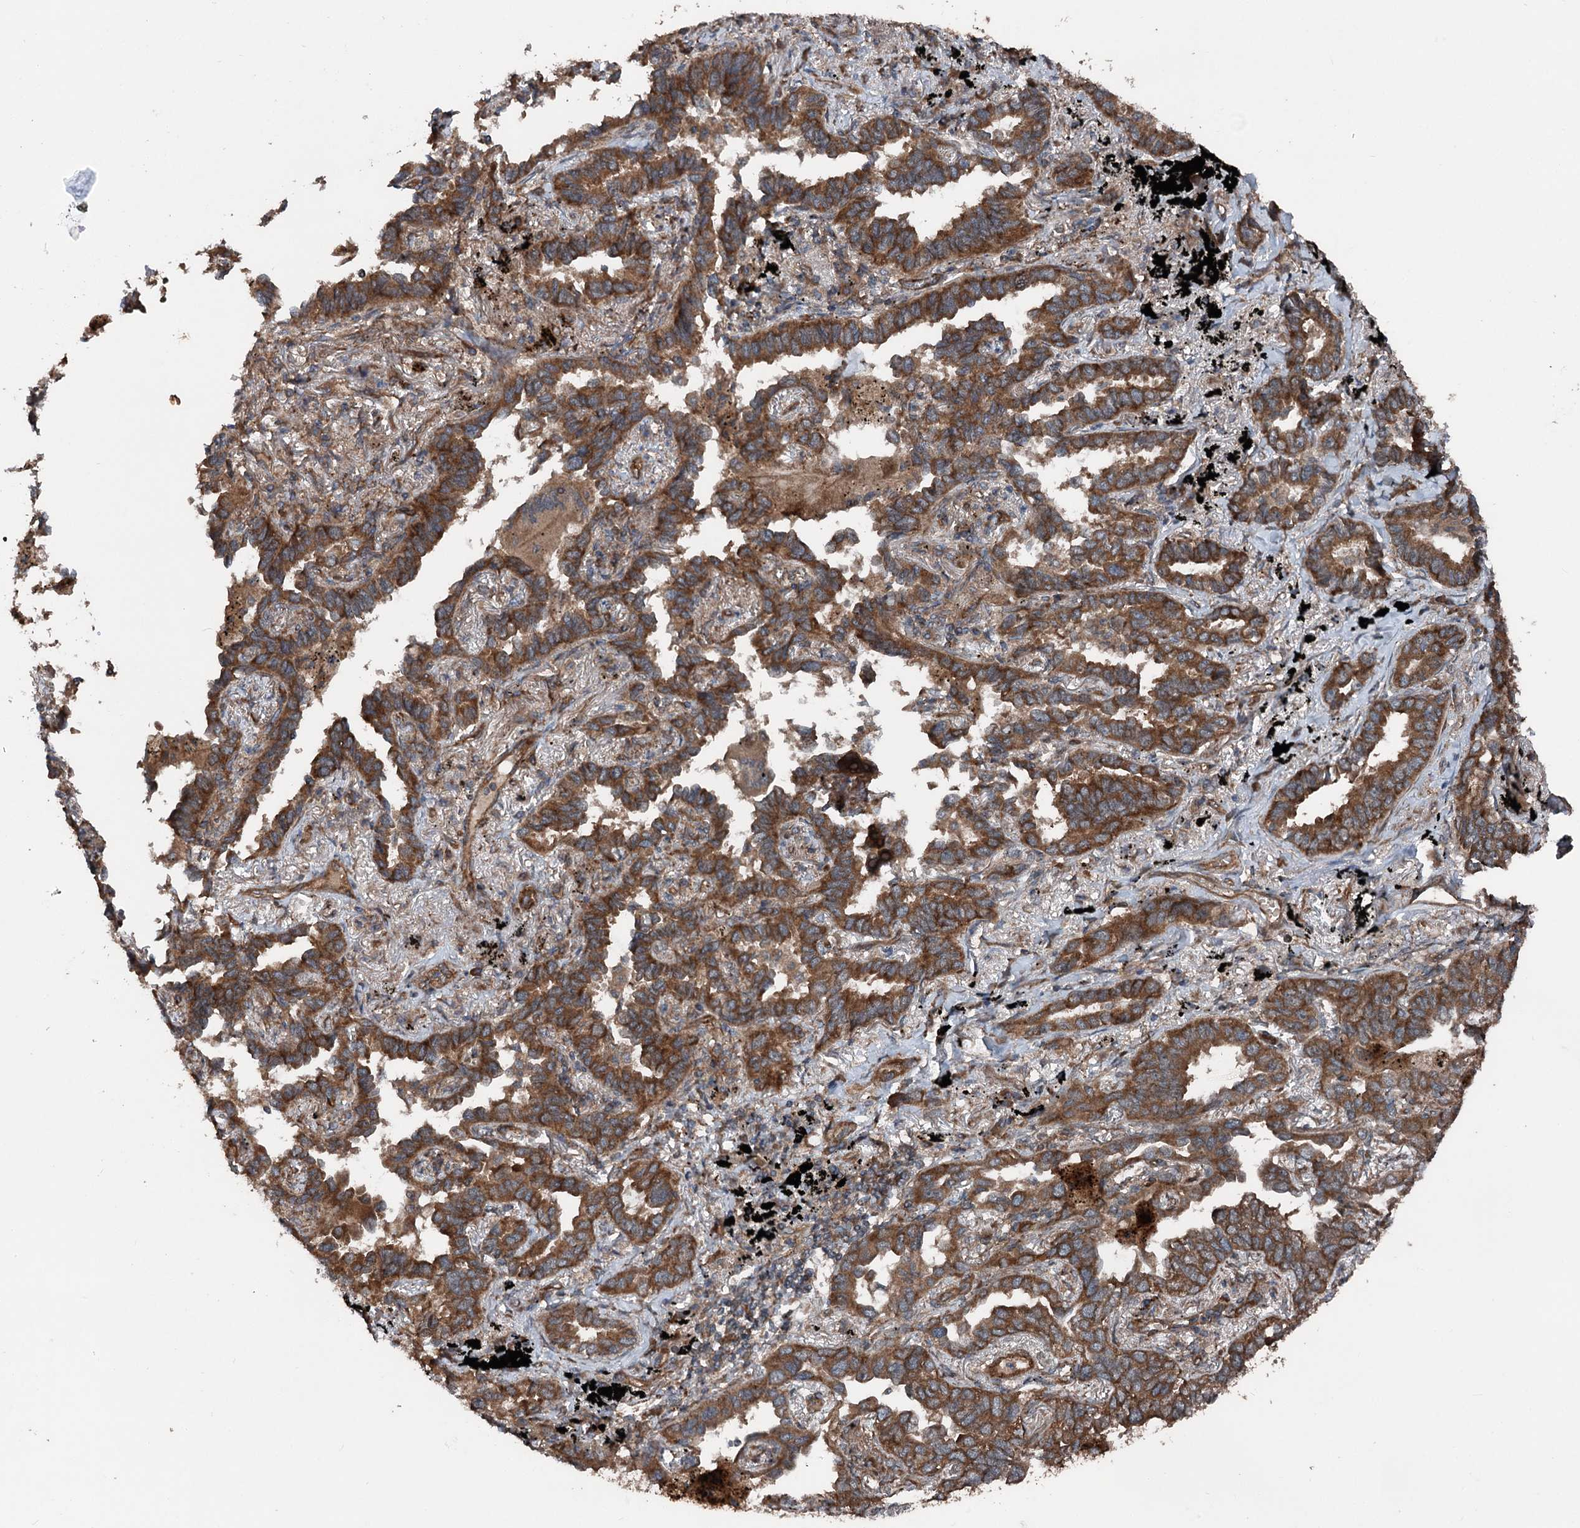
{"staining": {"intensity": "moderate", "quantity": ">75%", "location": "cytoplasmic/membranous"}, "tissue": "lung cancer", "cell_type": "Tumor cells", "image_type": "cancer", "snomed": [{"axis": "morphology", "description": "Adenocarcinoma, NOS"}, {"axis": "topography", "description": "Lung"}], "caption": "High-power microscopy captured an IHC histopathology image of lung cancer (adenocarcinoma), revealing moderate cytoplasmic/membranous positivity in about >75% of tumor cells.", "gene": "RNF214", "patient": {"sex": "male", "age": 67}}